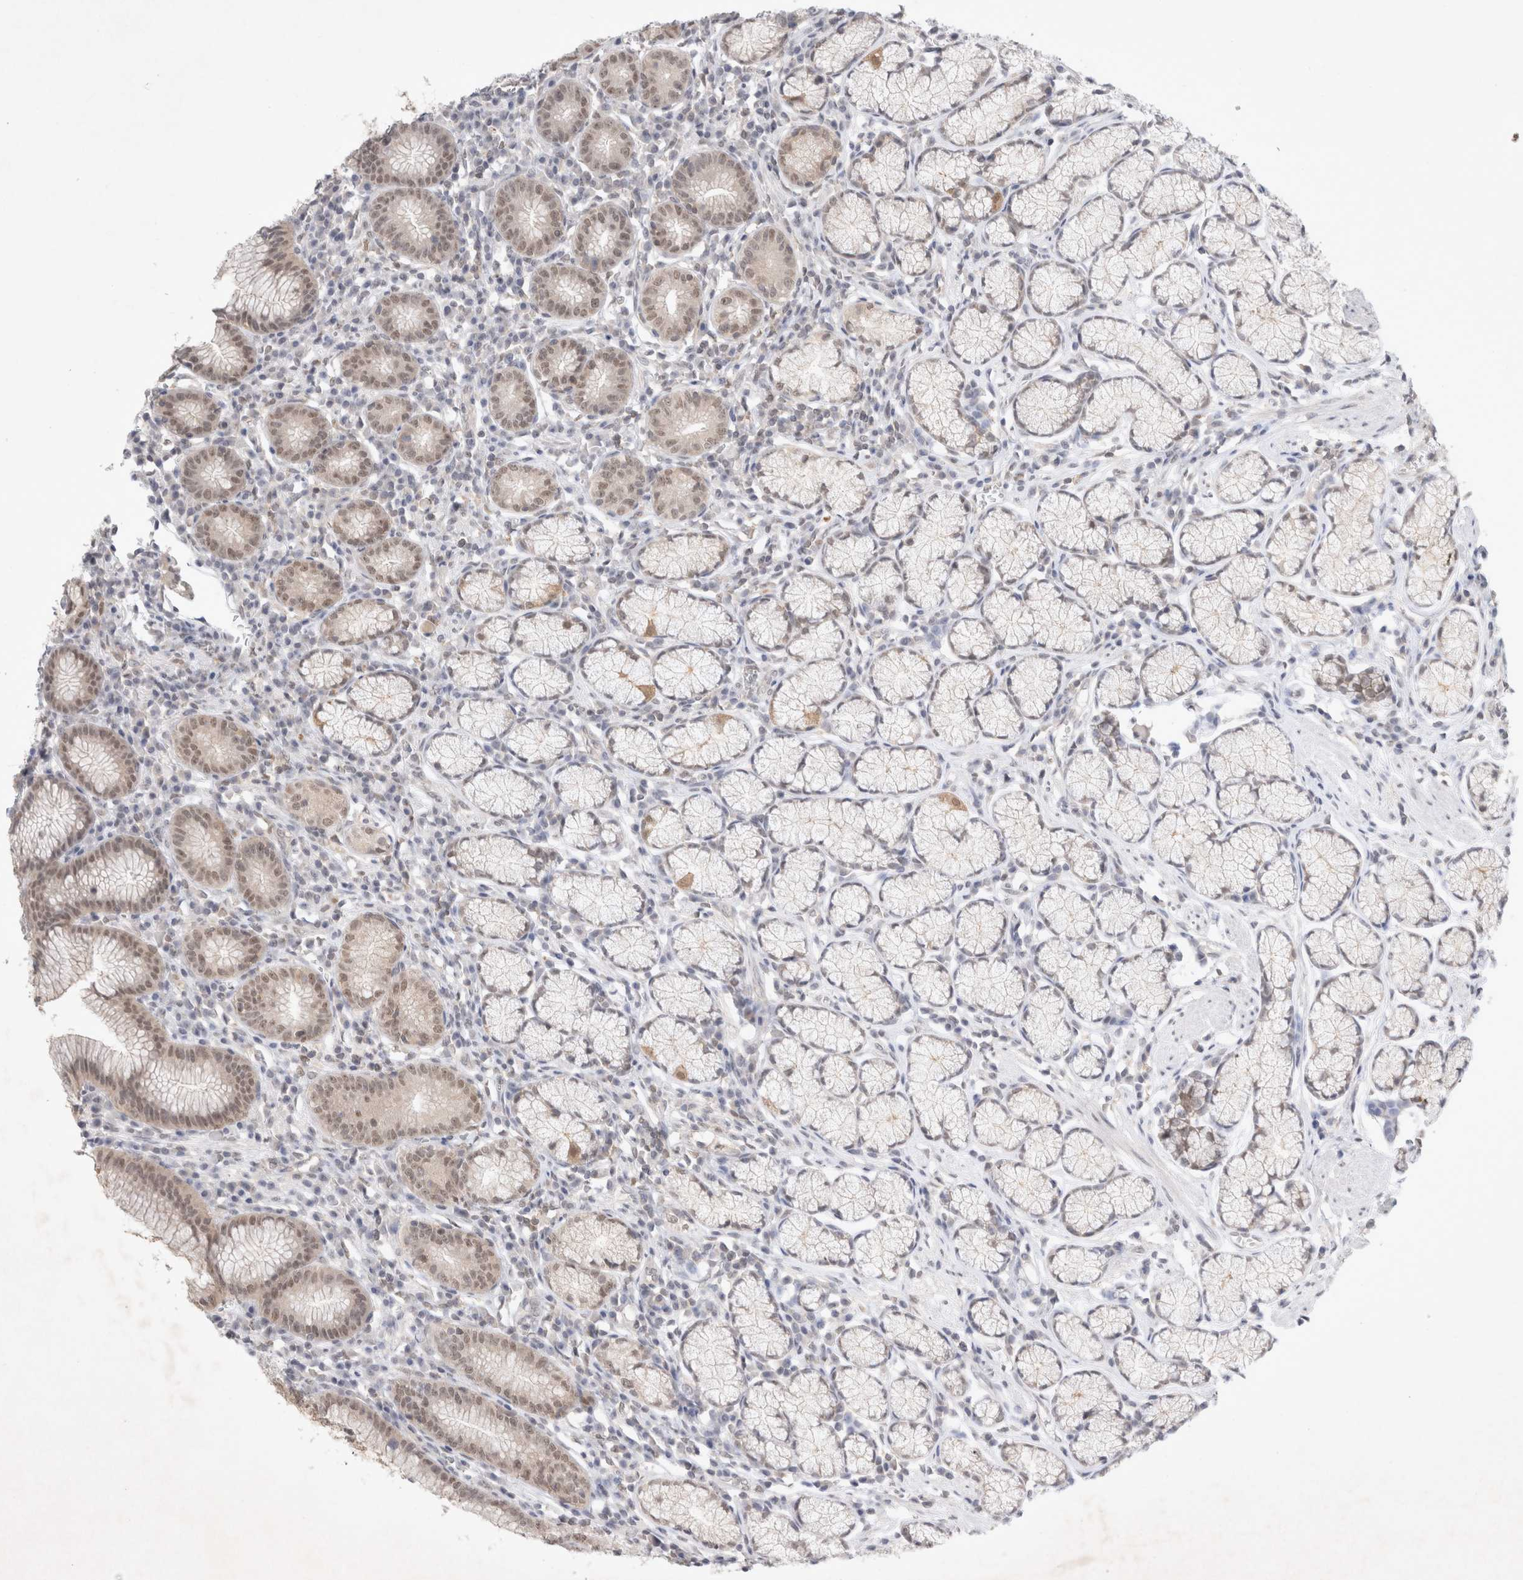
{"staining": {"intensity": "moderate", "quantity": "25%-75%", "location": "cytoplasmic/membranous,nuclear"}, "tissue": "stomach", "cell_type": "Glandular cells", "image_type": "normal", "snomed": [{"axis": "morphology", "description": "Normal tissue, NOS"}, {"axis": "topography", "description": "Stomach"}], "caption": "Normal stomach demonstrates moderate cytoplasmic/membranous,nuclear staining in about 25%-75% of glandular cells.", "gene": "FBXO42", "patient": {"sex": "male", "age": 55}}